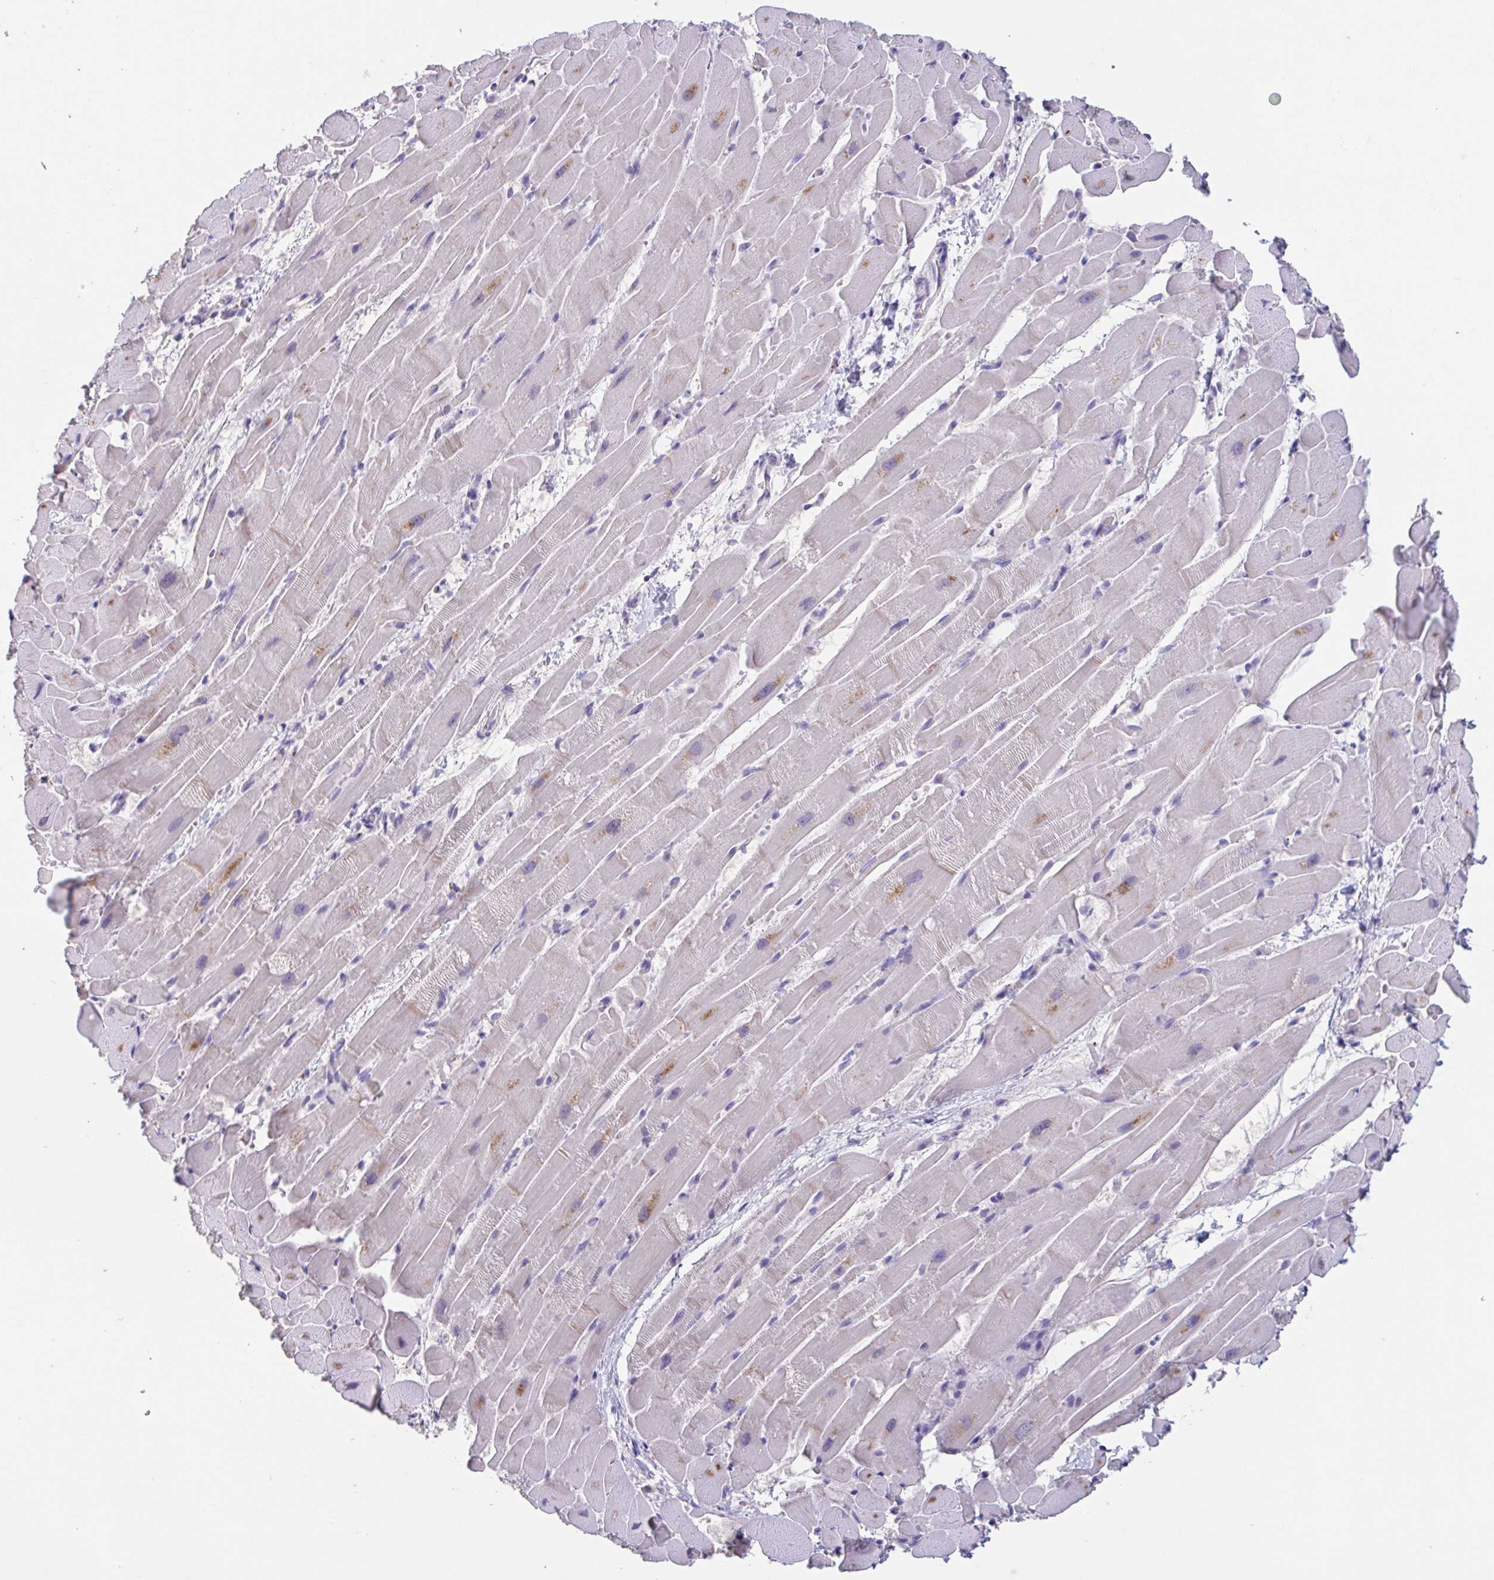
{"staining": {"intensity": "moderate", "quantity": "<25%", "location": "cytoplasmic/membranous"}, "tissue": "heart muscle", "cell_type": "Cardiomyocytes", "image_type": "normal", "snomed": [{"axis": "morphology", "description": "Normal tissue, NOS"}, {"axis": "topography", "description": "Heart"}], "caption": "Moderate cytoplasmic/membranous staining for a protein is seen in about <25% of cardiomyocytes of unremarkable heart muscle using immunohistochemistry.", "gene": "GPR162", "patient": {"sex": "male", "age": 37}}